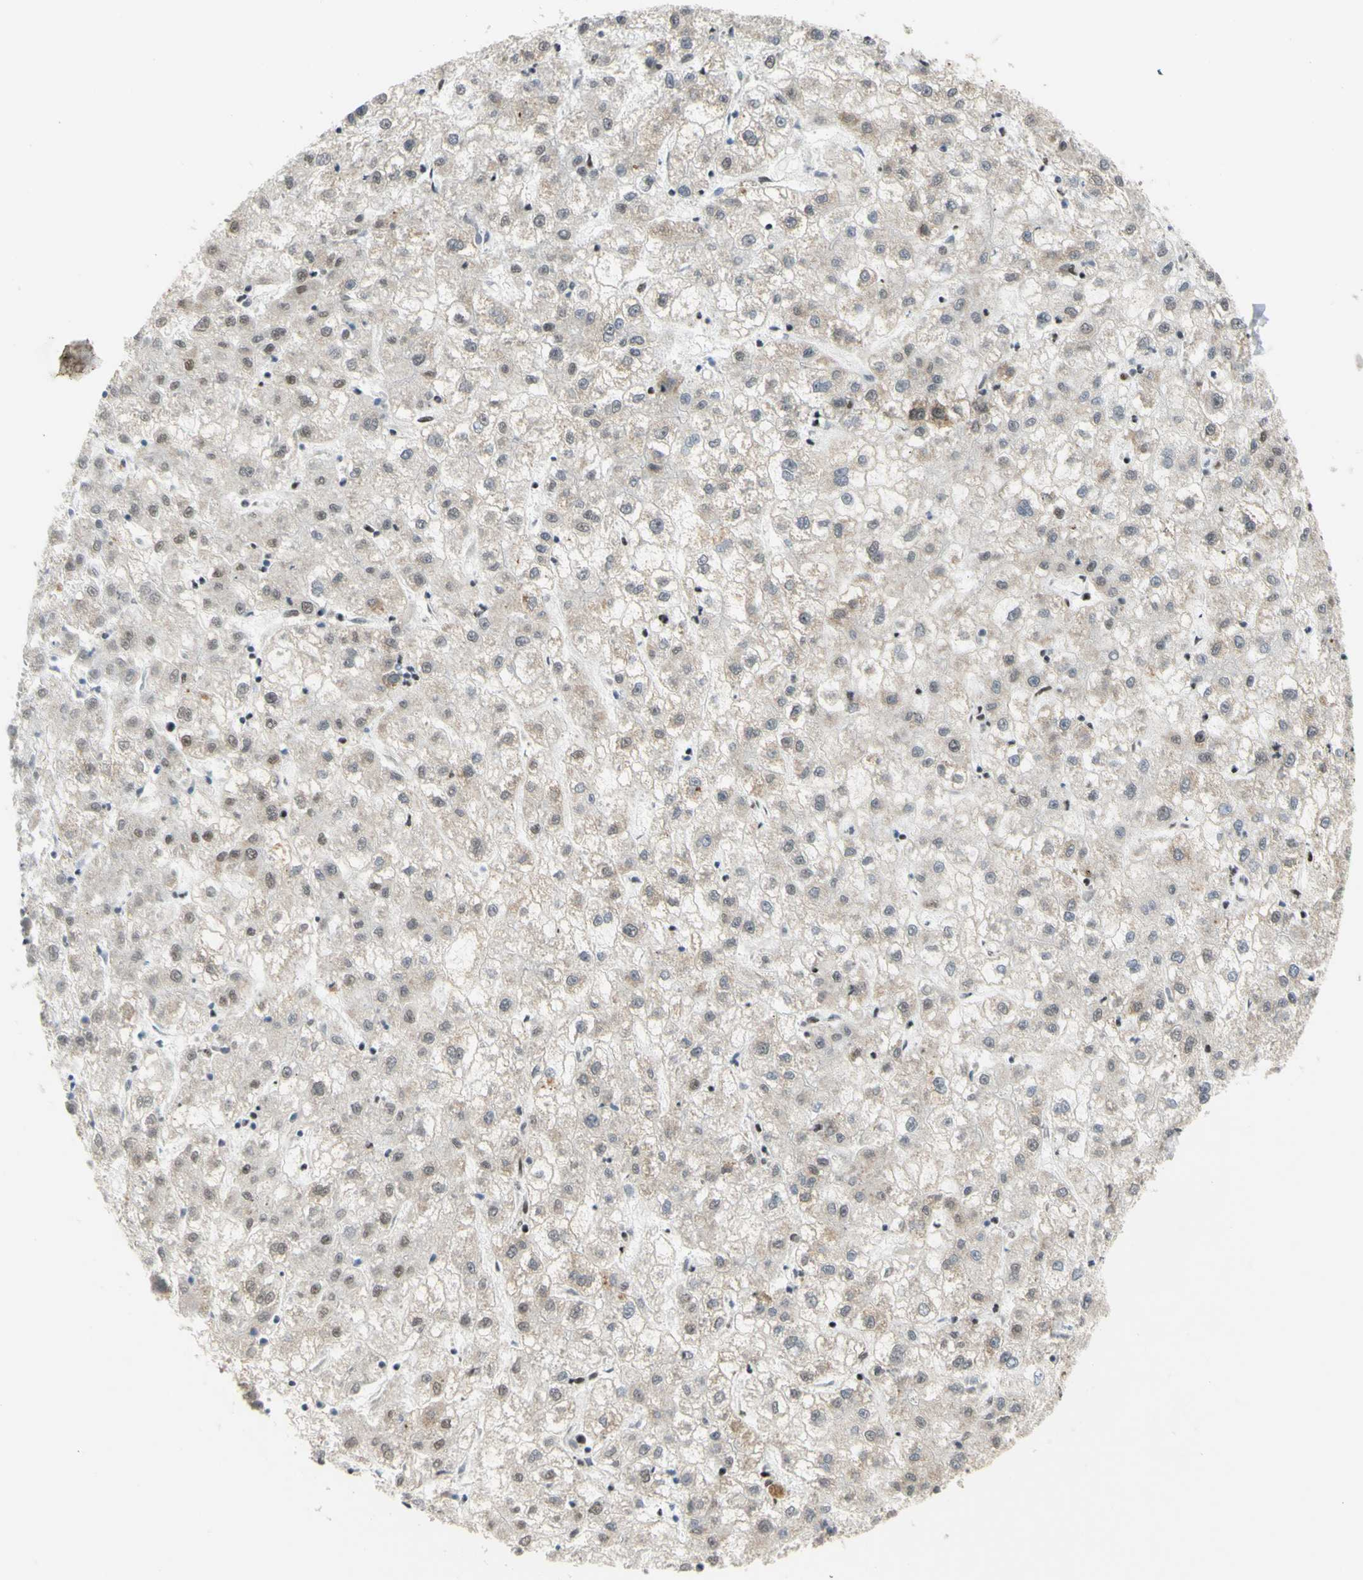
{"staining": {"intensity": "moderate", "quantity": "<25%", "location": "cytoplasmic/membranous,nuclear"}, "tissue": "liver cancer", "cell_type": "Tumor cells", "image_type": "cancer", "snomed": [{"axis": "morphology", "description": "Carcinoma, Hepatocellular, NOS"}, {"axis": "topography", "description": "Liver"}], "caption": "Moderate cytoplasmic/membranous and nuclear staining for a protein is seen in approximately <25% of tumor cells of liver cancer using immunohistochemistry (IHC).", "gene": "DHX9", "patient": {"sex": "male", "age": 72}}